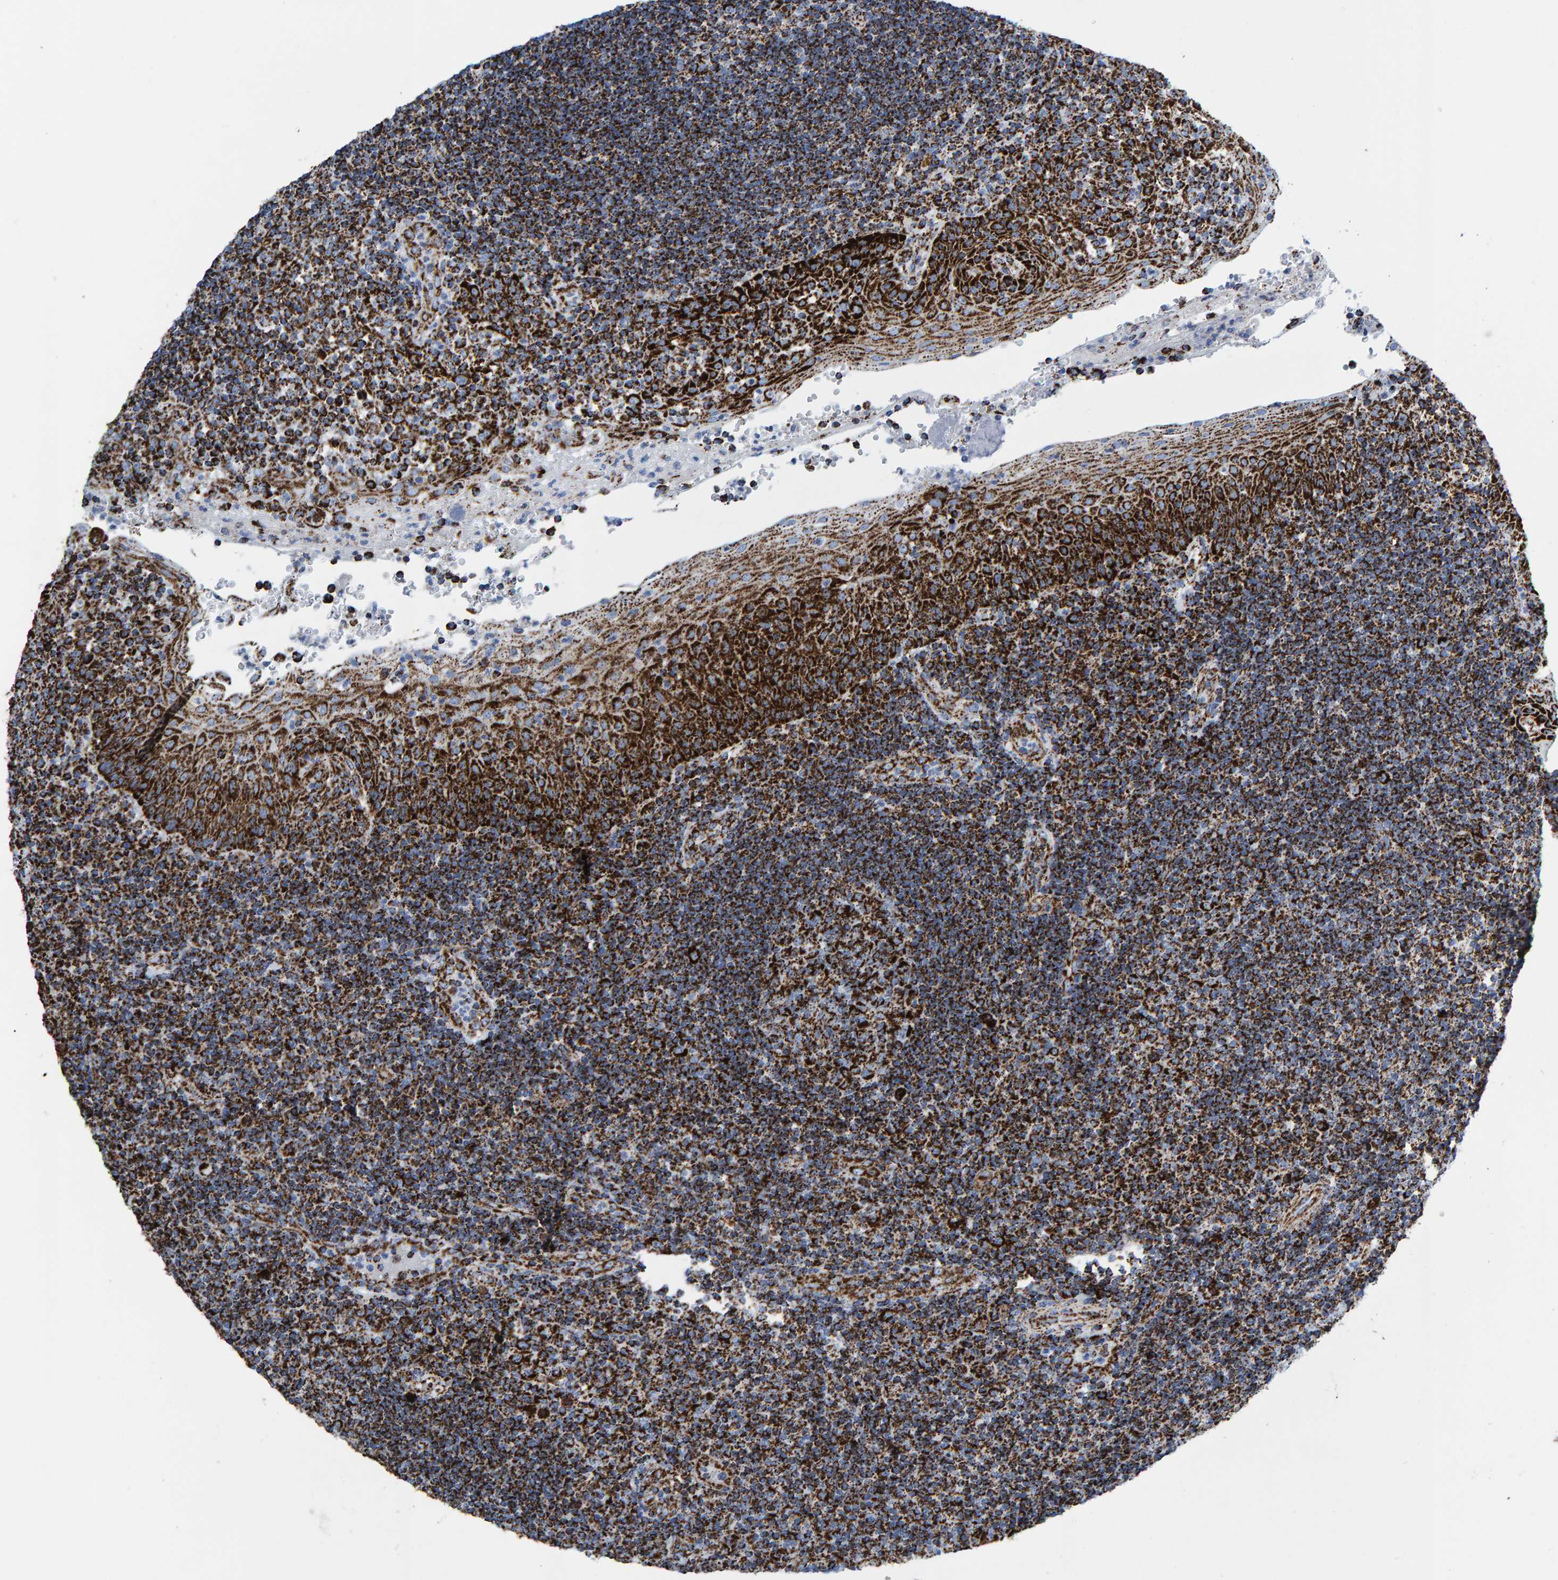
{"staining": {"intensity": "strong", "quantity": ">75%", "location": "cytoplasmic/membranous"}, "tissue": "tonsil", "cell_type": "Germinal center cells", "image_type": "normal", "snomed": [{"axis": "morphology", "description": "Normal tissue, NOS"}, {"axis": "topography", "description": "Tonsil"}], "caption": "The immunohistochemical stain shows strong cytoplasmic/membranous expression in germinal center cells of benign tonsil.", "gene": "ENSG00000262660", "patient": {"sex": "female", "age": 40}}